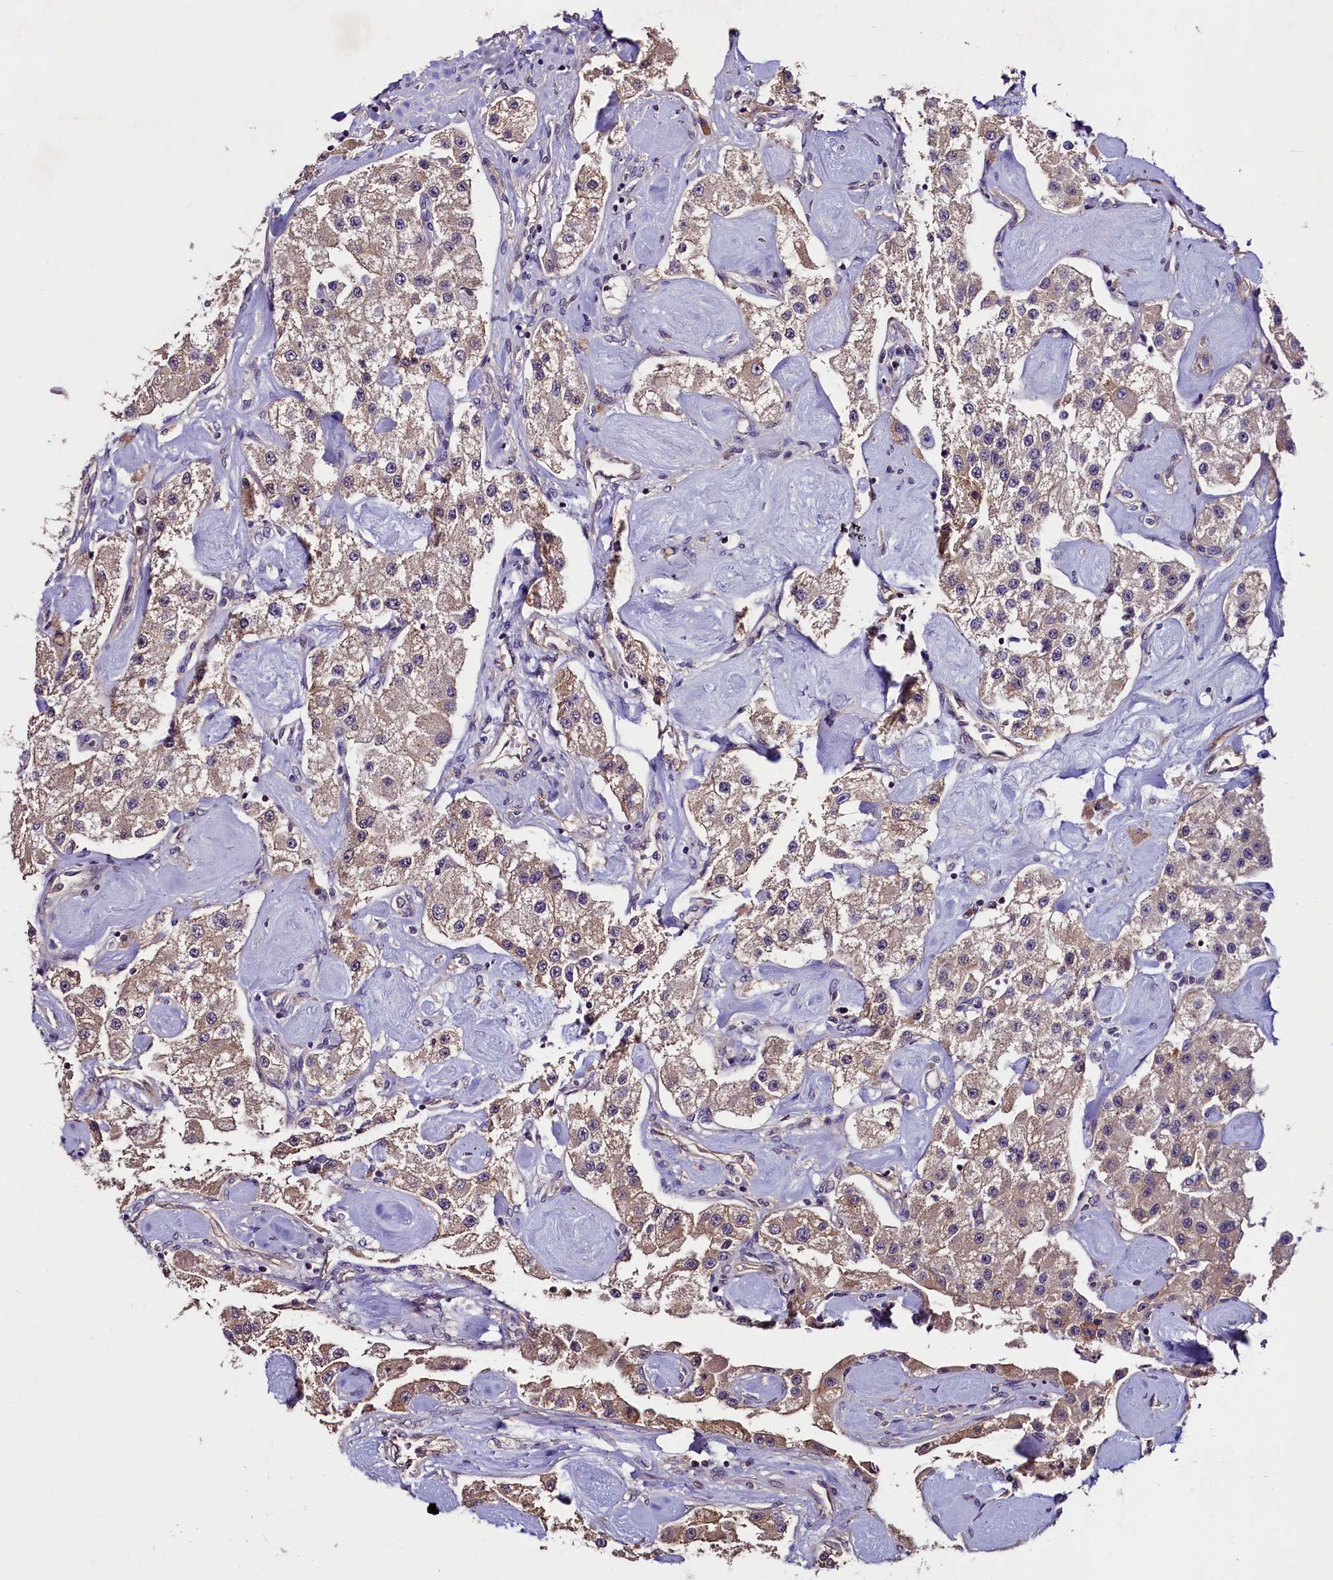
{"staining": {"intensity": "moderate", "quantity": ">75%", "location": "cytoplasmic/membranous"}, "tissue": "carcinoid", "cell_type": "Tumor cells", "image_type": "cancer", "snomed": [{"axis": "morphology", "description": "Carcinoid, malignant, NOS"}, {"axis": "topography", "description": "Pancreas"}], "caption": "An immunohistochemistry (IHC) image of tumor tissue is shown. Protein staining in brown highlights moderate cytoplasmic/membranous positivity in malignant carcinoid within tumor cells. (DAB (3,3'-diaminobenzidine) IHC with brightfield microscopy, high magnification).", "gene": "PALM", "patient": {"sex": "male", "age": 41}}